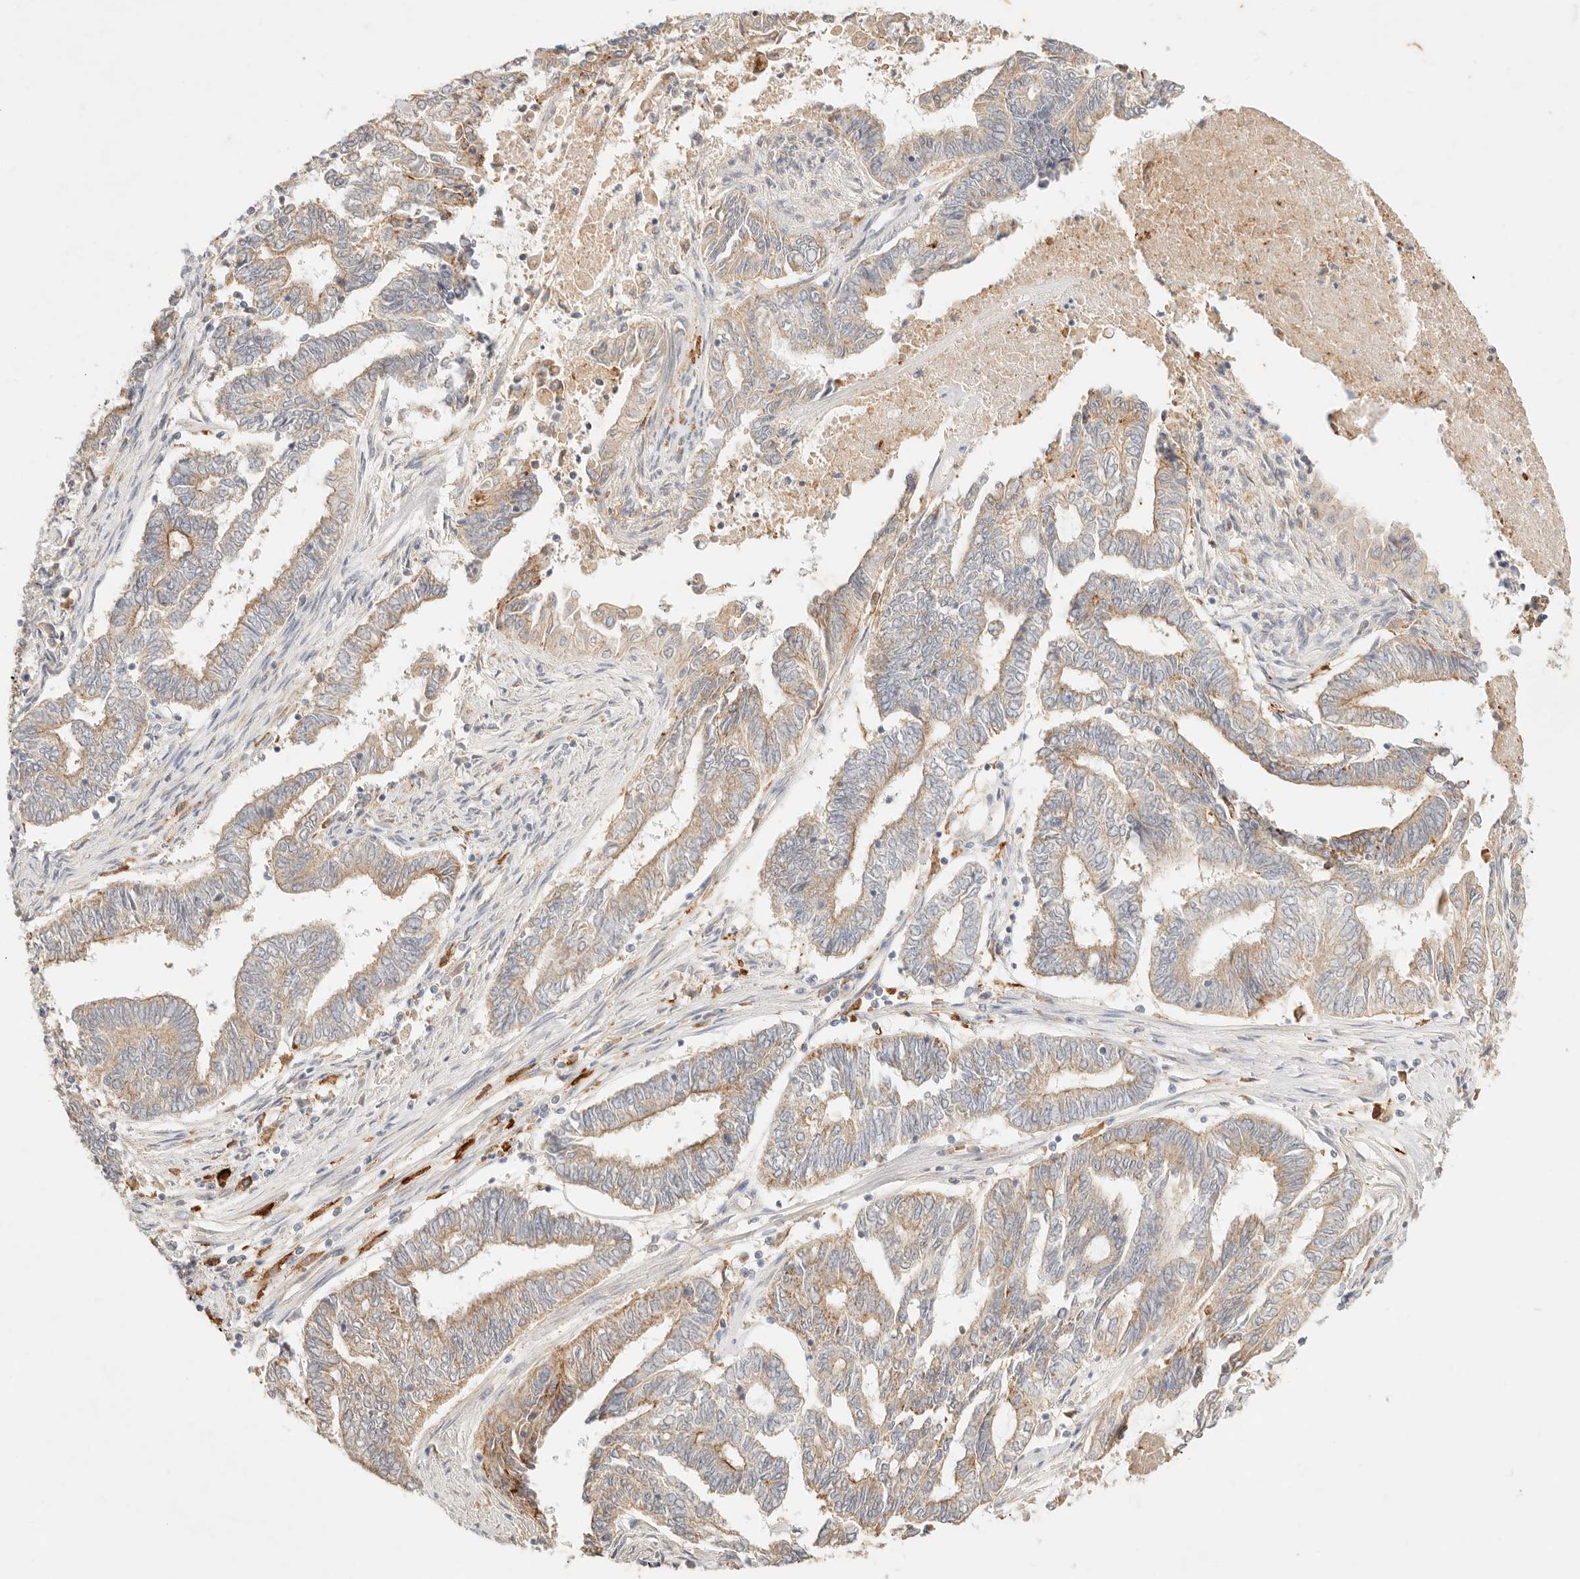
{"staining": {"intensity": "moderate", "quantity": ">75%", "location": "cytoplasmic/membranous"}, "tissue": "endometrial cancer", "cell_type": "Tumor cells", "image_type": "cancer", "snomed": [{"axis": "morphology", "description": "Adenocarcinoma, NOS"}, {"axis": "topography", "description": "Uterus"}, {"axis": "topography", "description": "Endometrium"}], "caption": "Immunohistochemistry micrograph of neoplastic tissue: endometrial adenocarcinoma stained using IHC shows medium levels of moderate protein expression localized specifically in the cytoplasmic/membranous of tumor cells, appearing as a cytoplasmic/membranous brown color.", "gene": "HK2", "patient": {"sex": "female", "age": 70}}